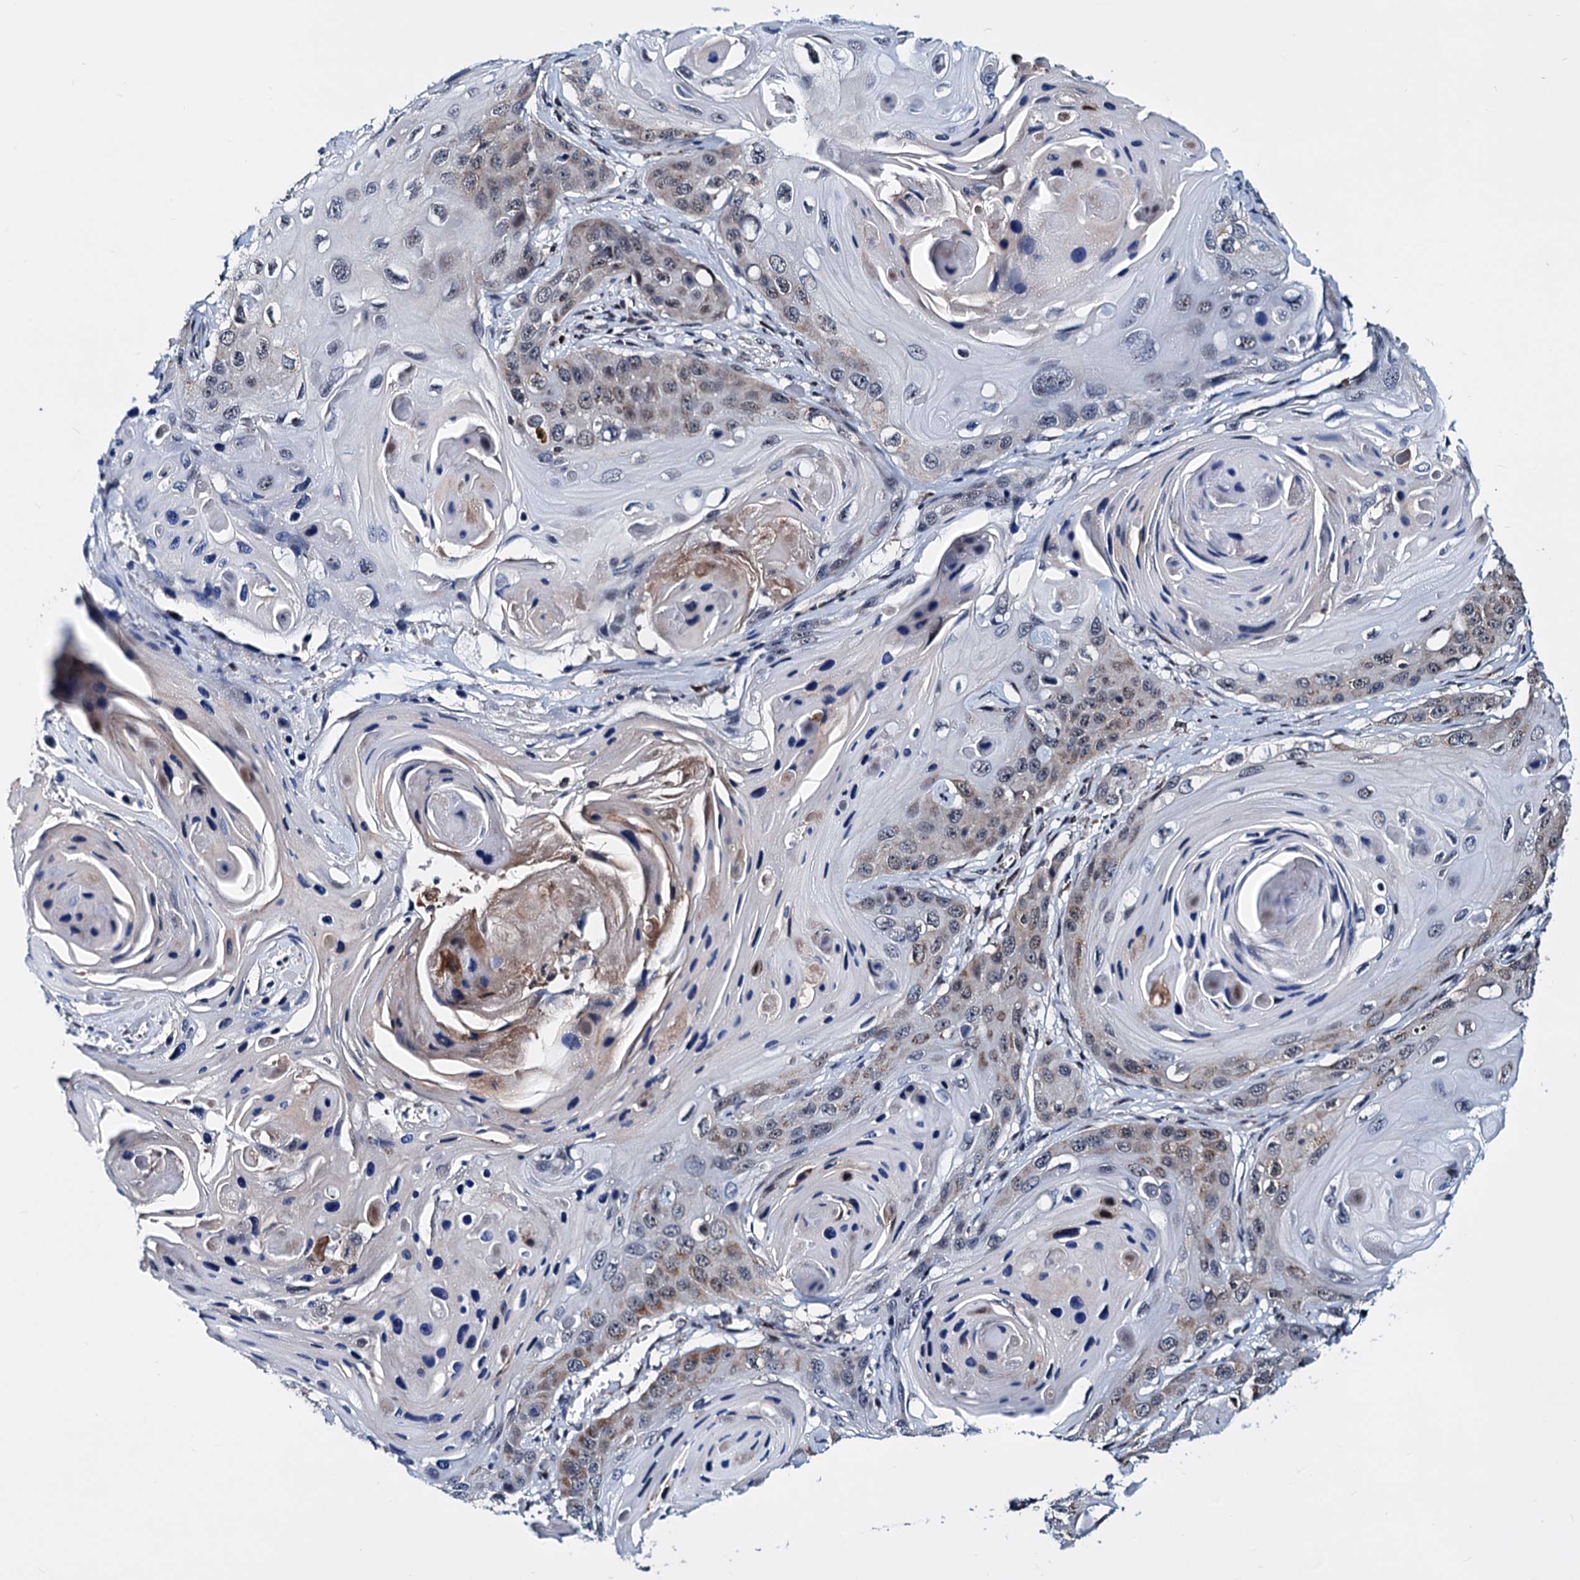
{"staining": {"intensity": "moderate", "quantity": "25%-75%", "location": "cytoplasmic/membranous"}, "tissue": "skin cancer", "cell_type": "Tumor cells", "image_type": "cancer", "snomed": [{"axis": "morphology", "description": "Squamous cell carcinoma, NOS"}, {"axis": "topography", "description": "Skin"}], "caption": "The image reveals staining of skin cancer (squamous cell carcinoma), revealing moderate cytoplasmic/membranous protein expression (brown color) within tumor cells.", "gene": "COA4", "patient": {"sex": "male", "age": 55}}